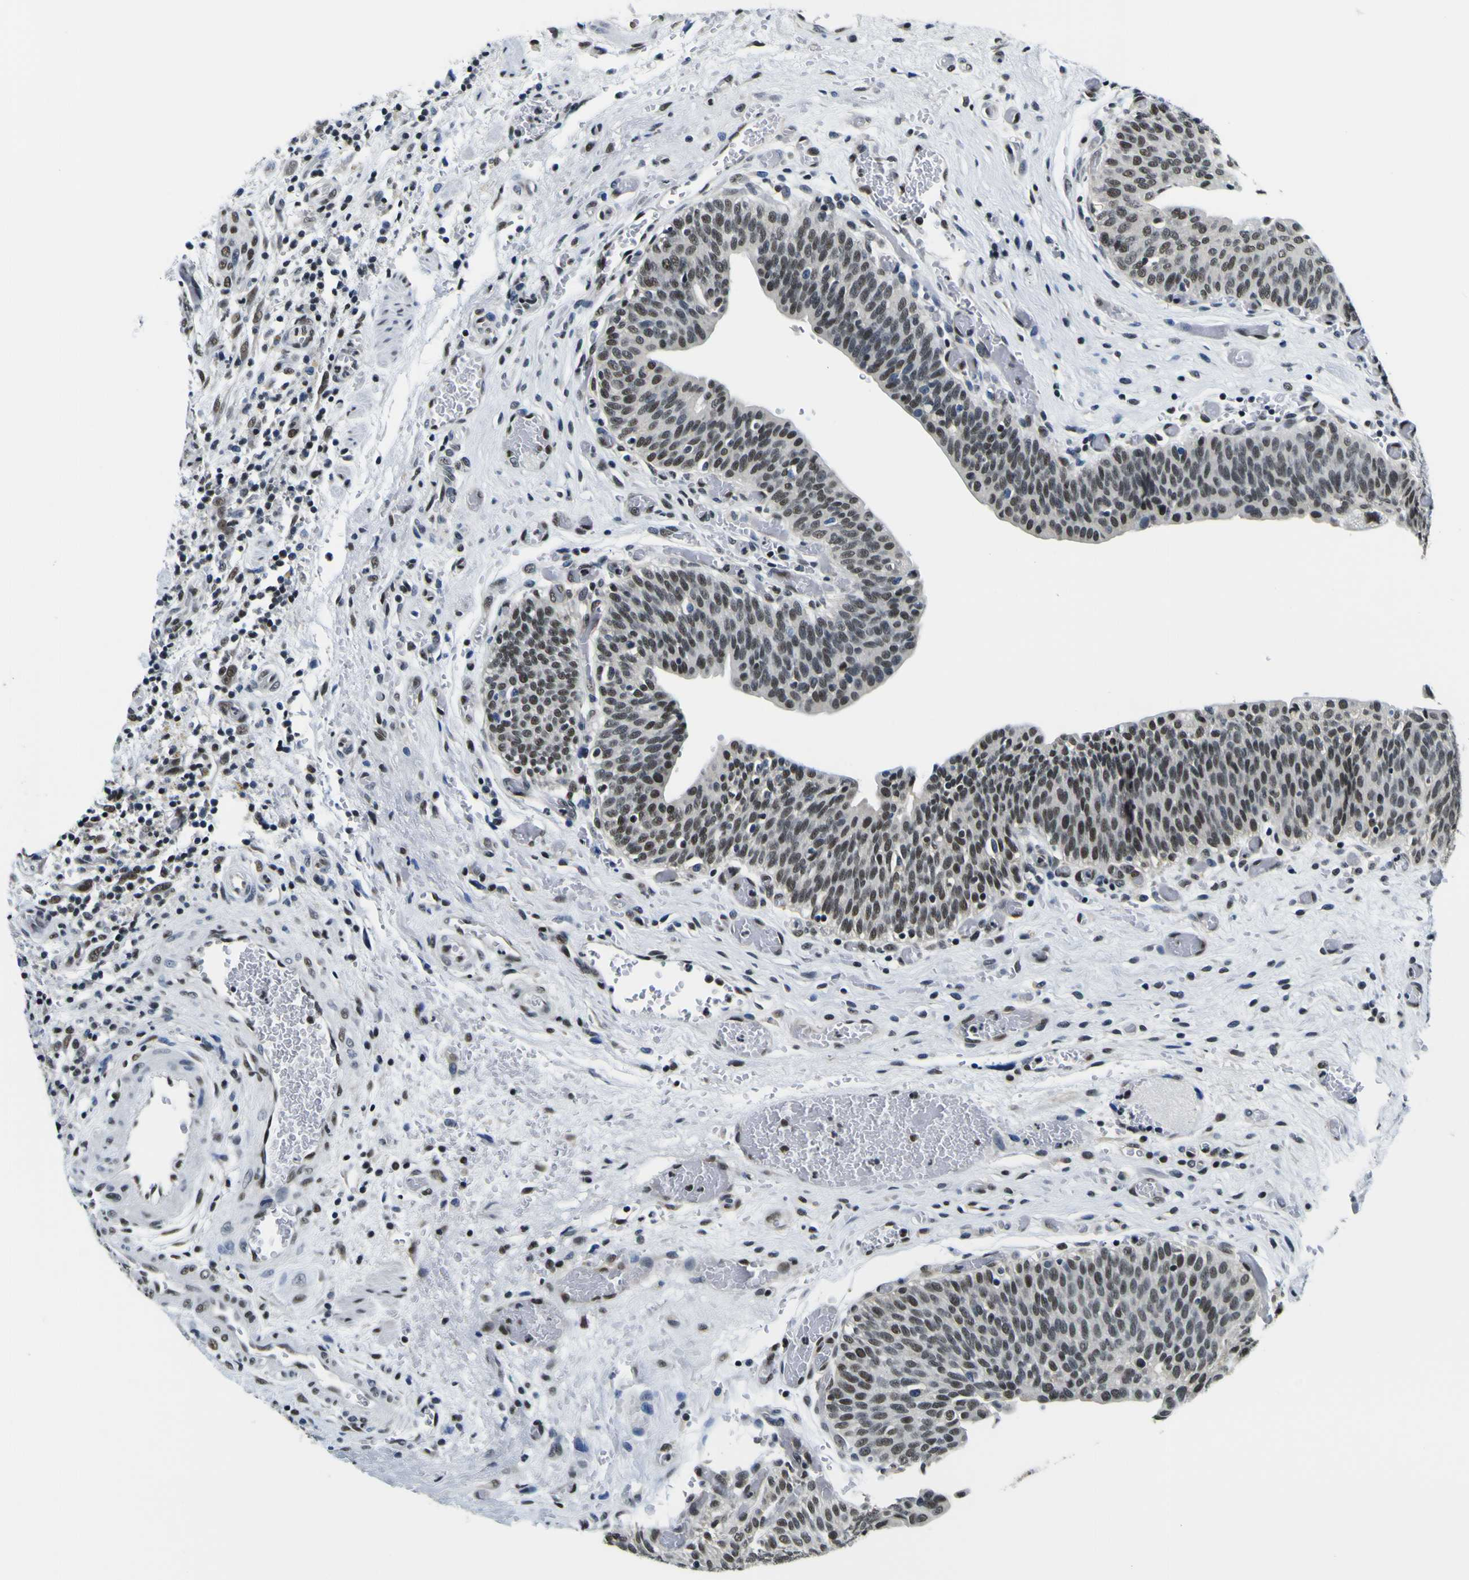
{"staining": {"intensity": "moderate", "quantity": ">75%", "location": "nuclear"}, "tissue": "urothelial cancer", "cell_type": "Tumor cells", "image_type": "cancer", "snomed": [{"axis": "morphology", "description": "Urothelial carcinoma, High grade"}, {"axis": "topography", "description": "Urinary bladder"}], "caption": "An image showing moderate nuclear expression in about >75% of tumor cells in urothelial cancer, as visualized by brown immunohistochemical staining.", "gene": "SP1", "patient": {"sex": "male", "age": 35}}